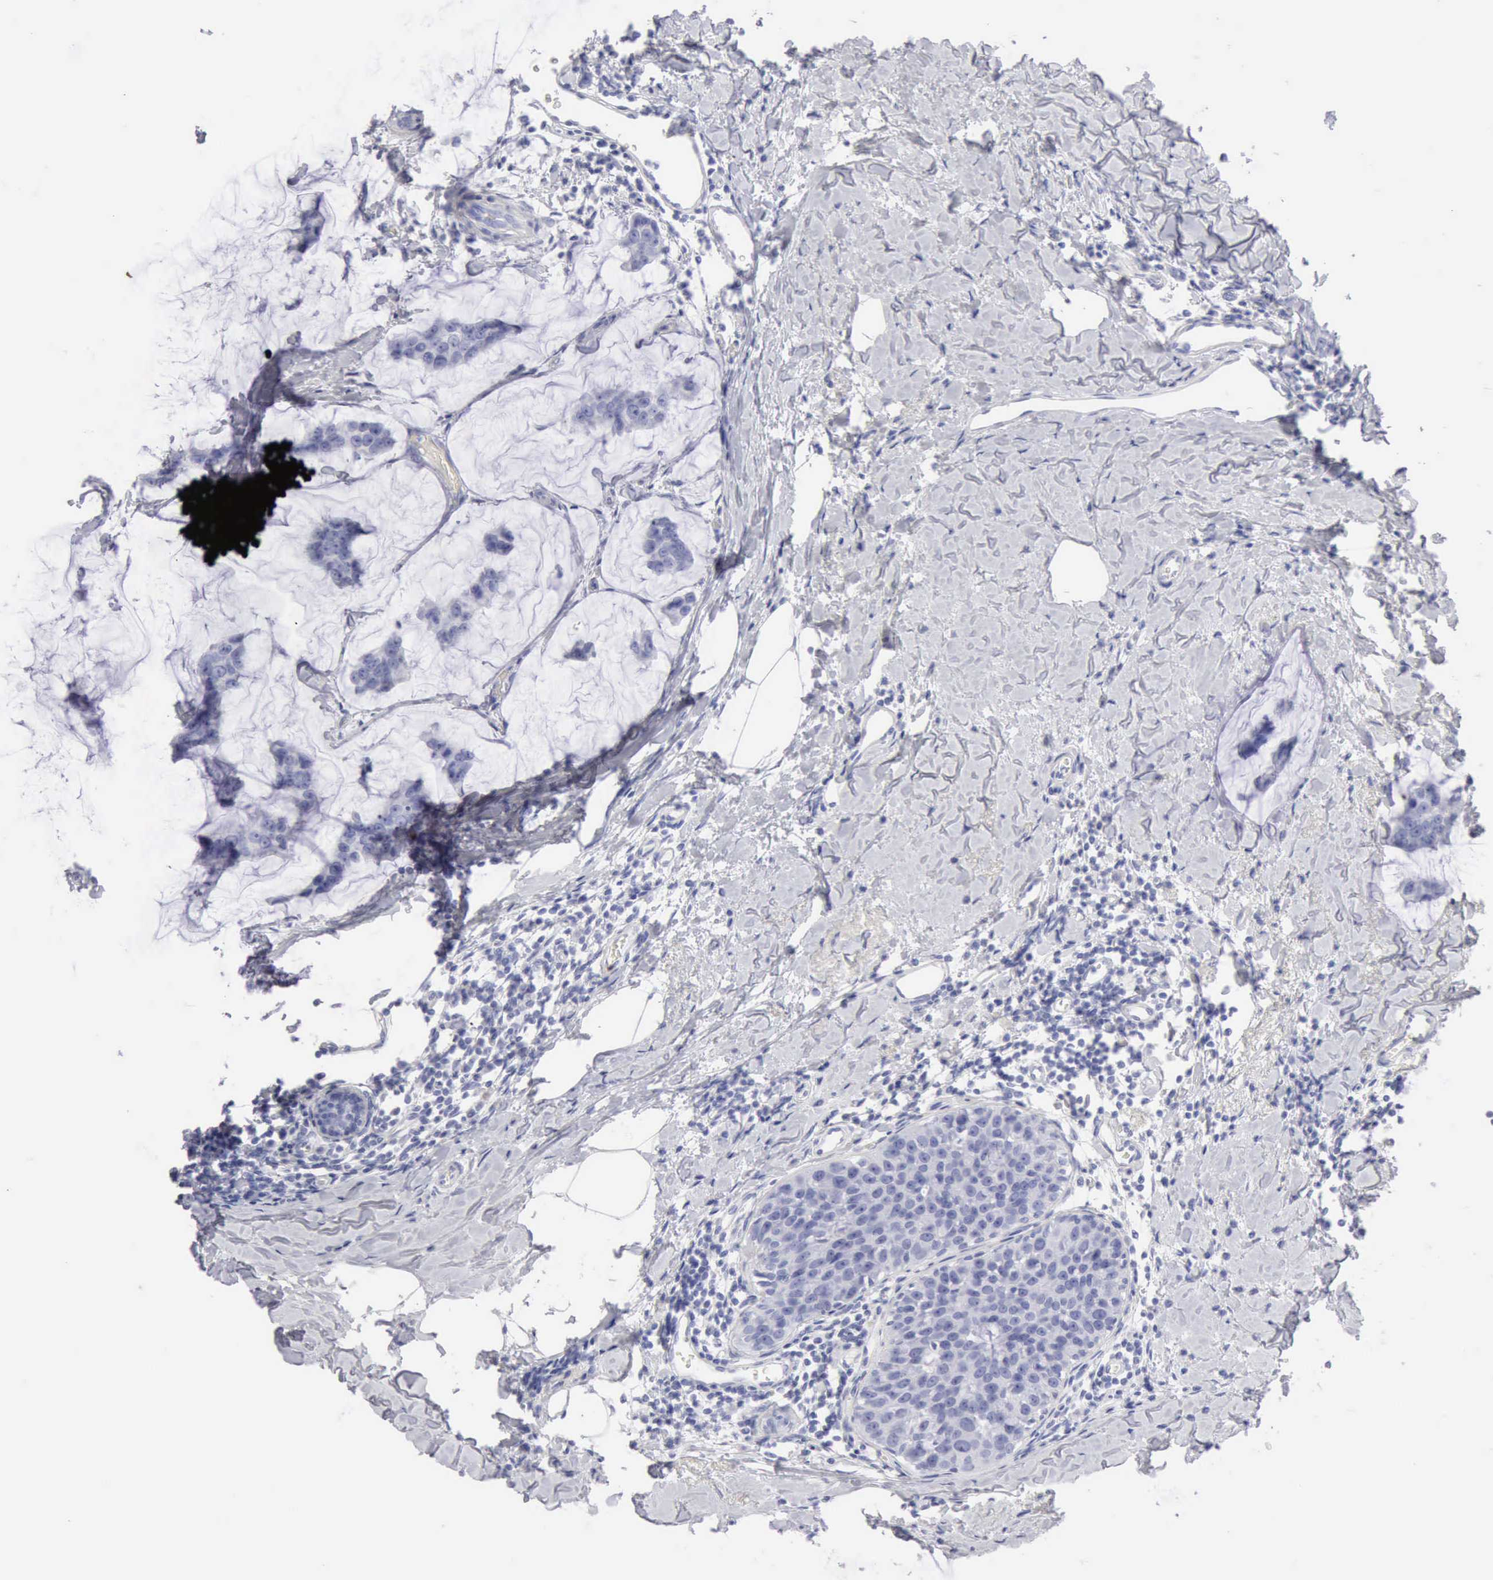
{"staining": {"intensity": "negative", "quantity": "none", "location": "none"}, "tissue": "breast cancer", "cell_type": "Tumor cells", "image_type": "cancer", "snomed": [{"axis": "morphology", "description": "Normal tissue, NOS"}, {"axis": "morphology", "description": "Duct carcinoma"}, {"axis": "topography", "description": "Breast"}], "caption": "This is an immunohistochemistry micrograph of breast intraductal carcinoma. There is no expression in tumor cells.", "gene": "KRT10", "patient": {"sex": "female", "age": 50}}